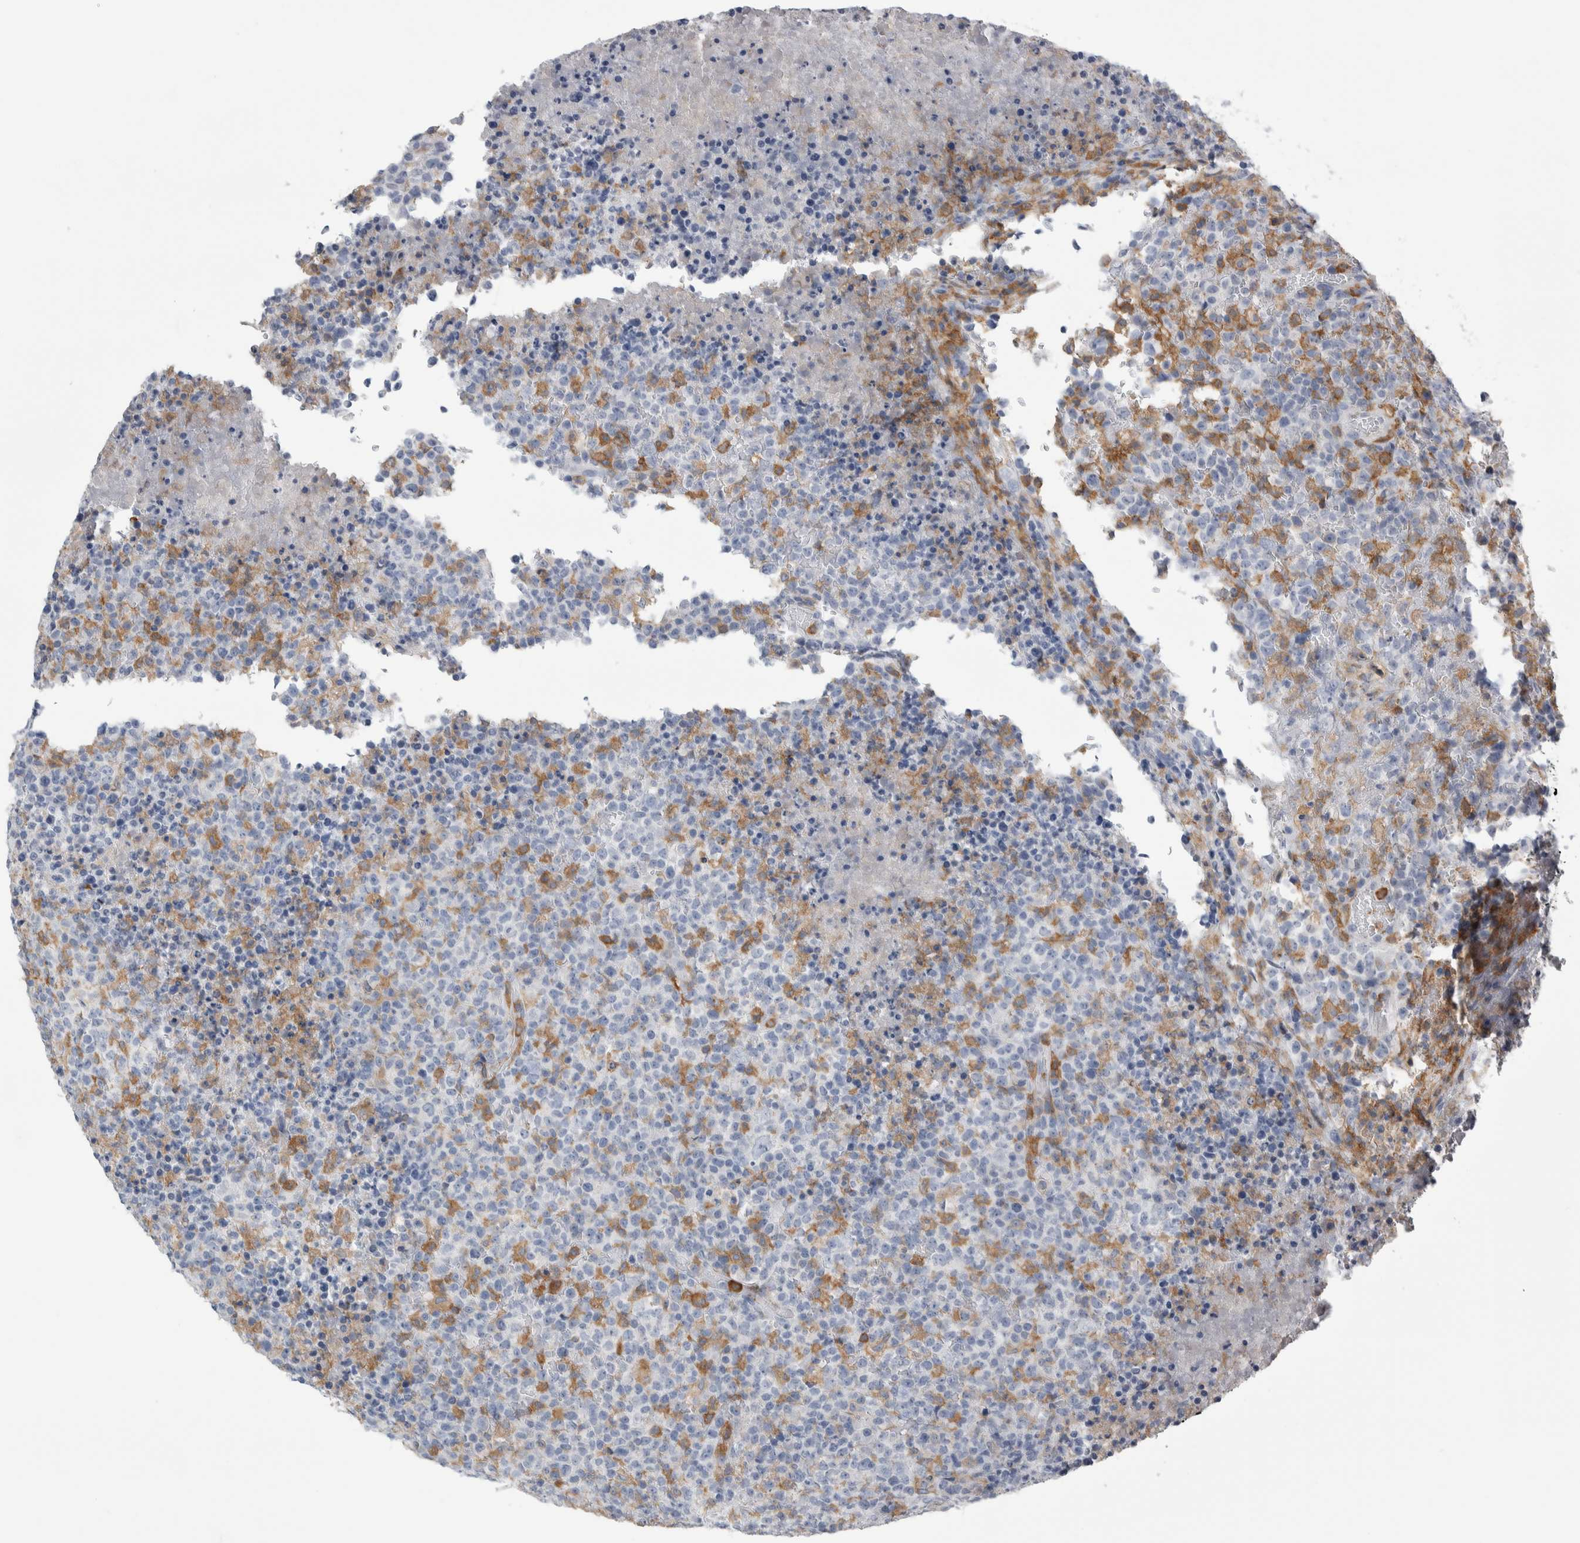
{"staining": {"intensity": "negative", "quantity": "none", "location": "none"}, "tissue": "lymphoma", "cell_type": "Tumor cells", "image_type": "cancer", "snomed": [{"axis": "morphology", "description": "Malignant lymphoma, non-Hodgkin's type, High grade"}, {"axis": "topography", "description": "Lymph node"}], "caption": "A micrograph of malignant lymphoma, non-Hodgkin's type (high-grade) stained for a protein shows no brown staining in tumor cells. Nuclei are stained in blue.", "gene": "SKAP2", "patient": {"sex": "male", "age": 13}}